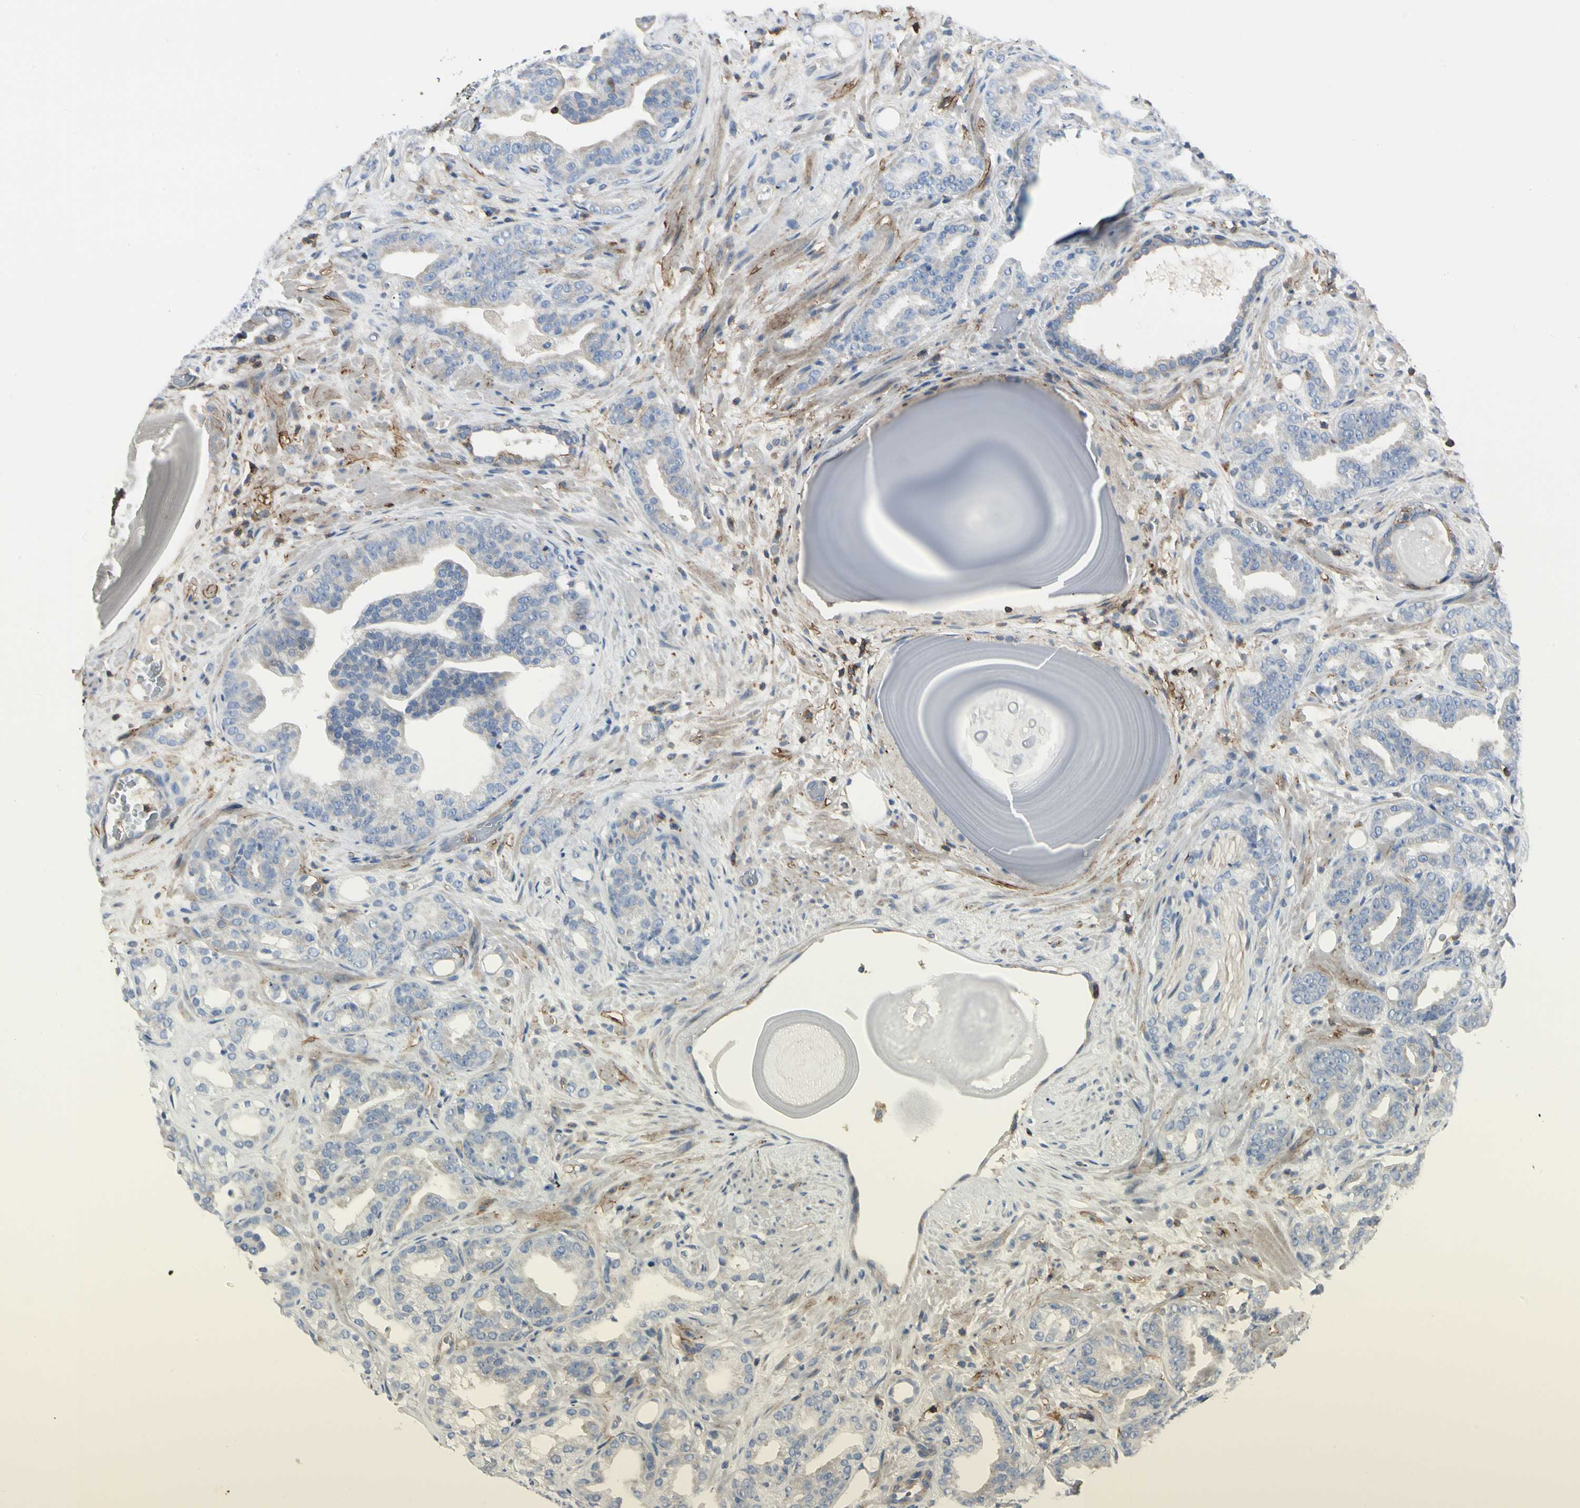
{"staining": {"intensity": "weak", "quantity": "<25%", "location": "cytoplasmic/membranous"}, "tissue": "prostate cancer", "cell_type": "Tumor cells", "image_type": "cancer", "snomed": [{"axis": "morphology", "description": "Adenocarcinoma, Low grade"}, {"axis": "topography", "description": "Prostate"}], "caption": "An IHC micrograph of prostate cancer (low-grade adenocarcinoma) is shown. There is no staining in tumor cells of prostate cancer (low-grade adenocarcinoma).", "gene": "CLEC2B", "patient": {"sex": "male", "age": 63}}